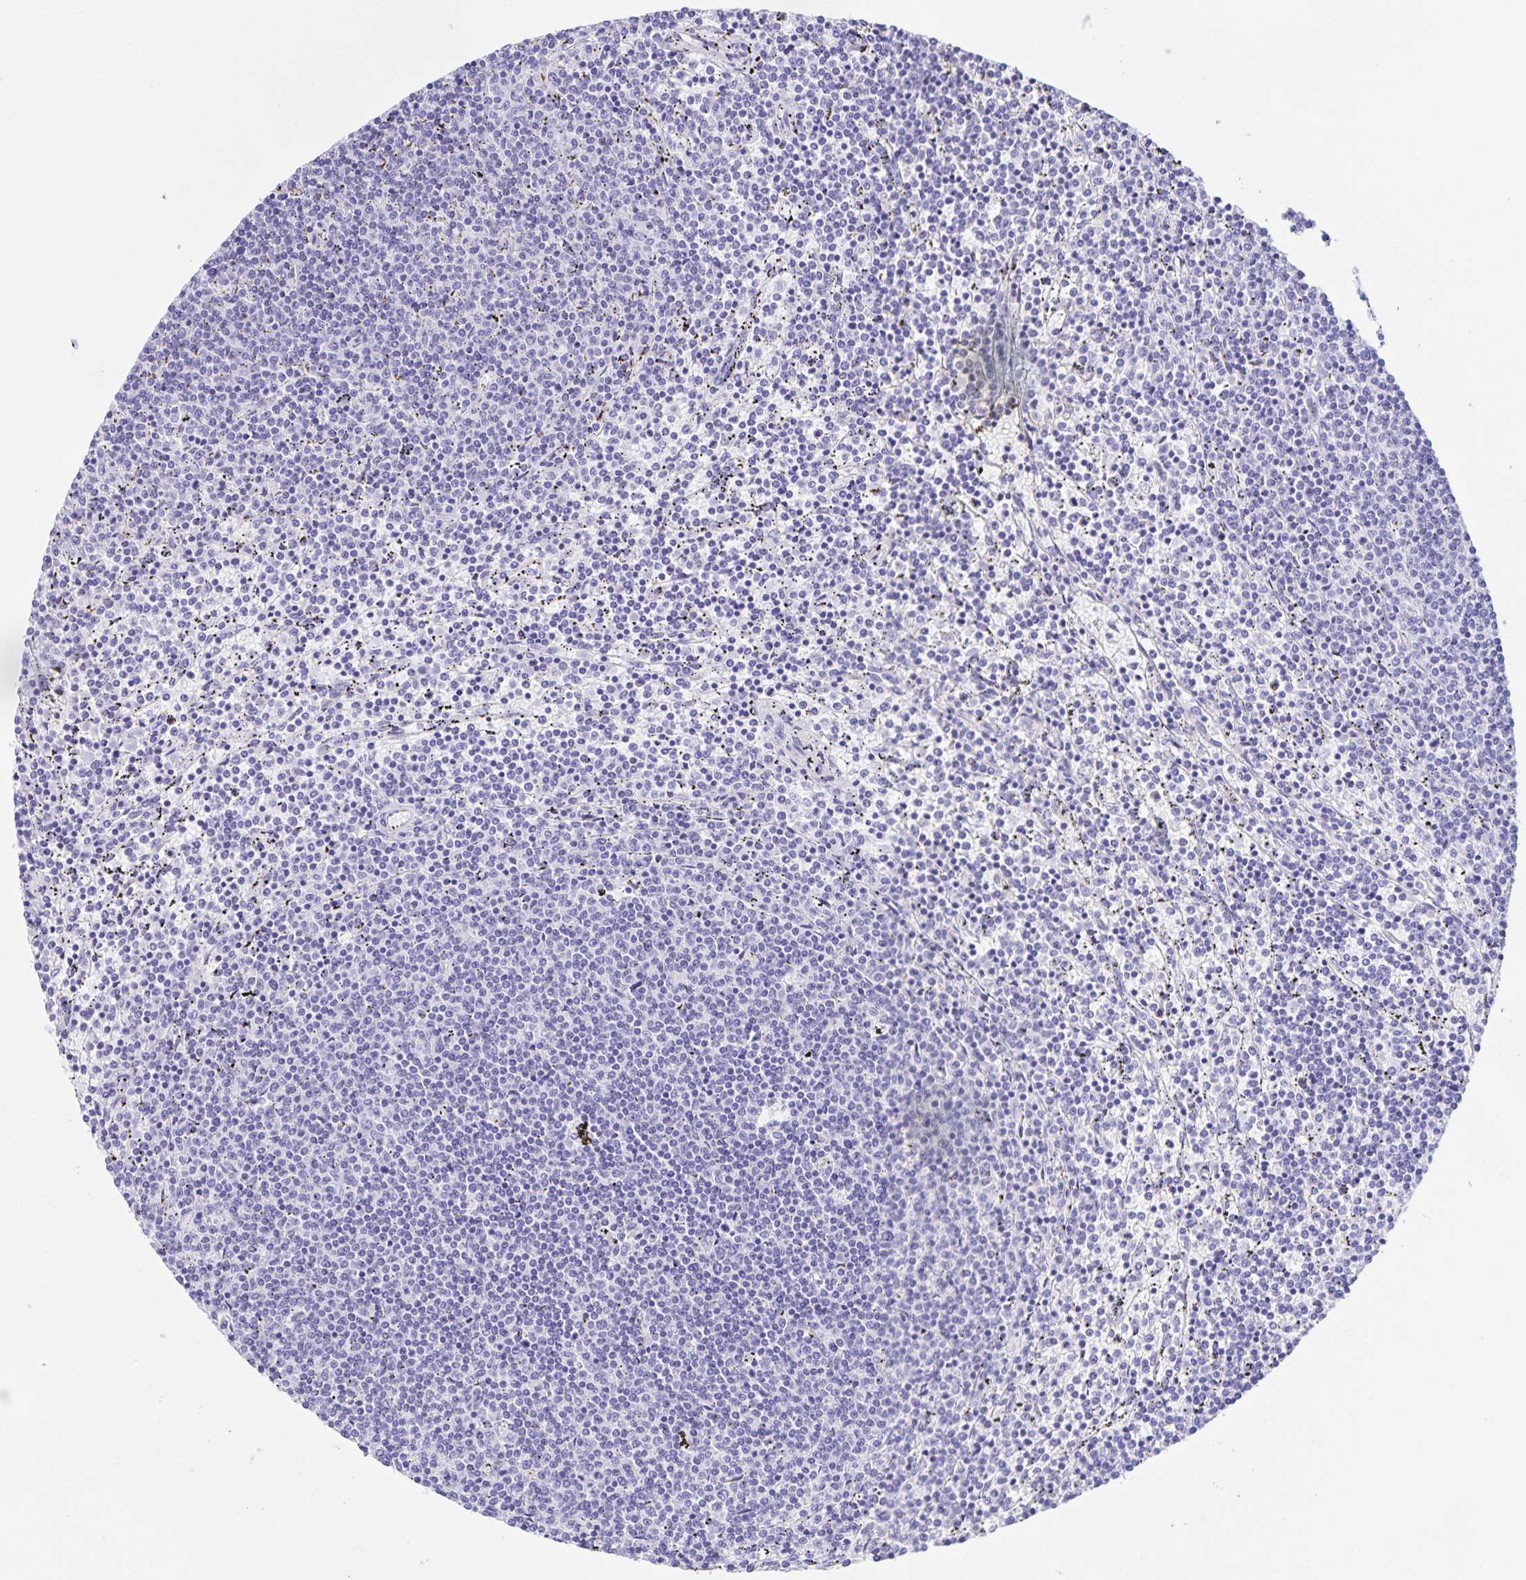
{"staining": {"intensity": "negative", "quantity": "none", "location": "none"}, "tissue": "lymphoma", "cell_type": "Tumor cells", "image_type": "cancer", "snomed": [{"axis": "morphology", "description": "Malignant lymphoma, non-Hodgkin's type, Low grade"}, {"axis": "topography", "description": "Spleen"}], "caption": "IHC photomicrograph of human low-grade malignant lymphoma, non-Hodgkin's type stained for a protein (brown), which reveals no positivity in tumor cells.", "gene": "TGIF2LX", "patient": {"sex": "female", "age": 50}}